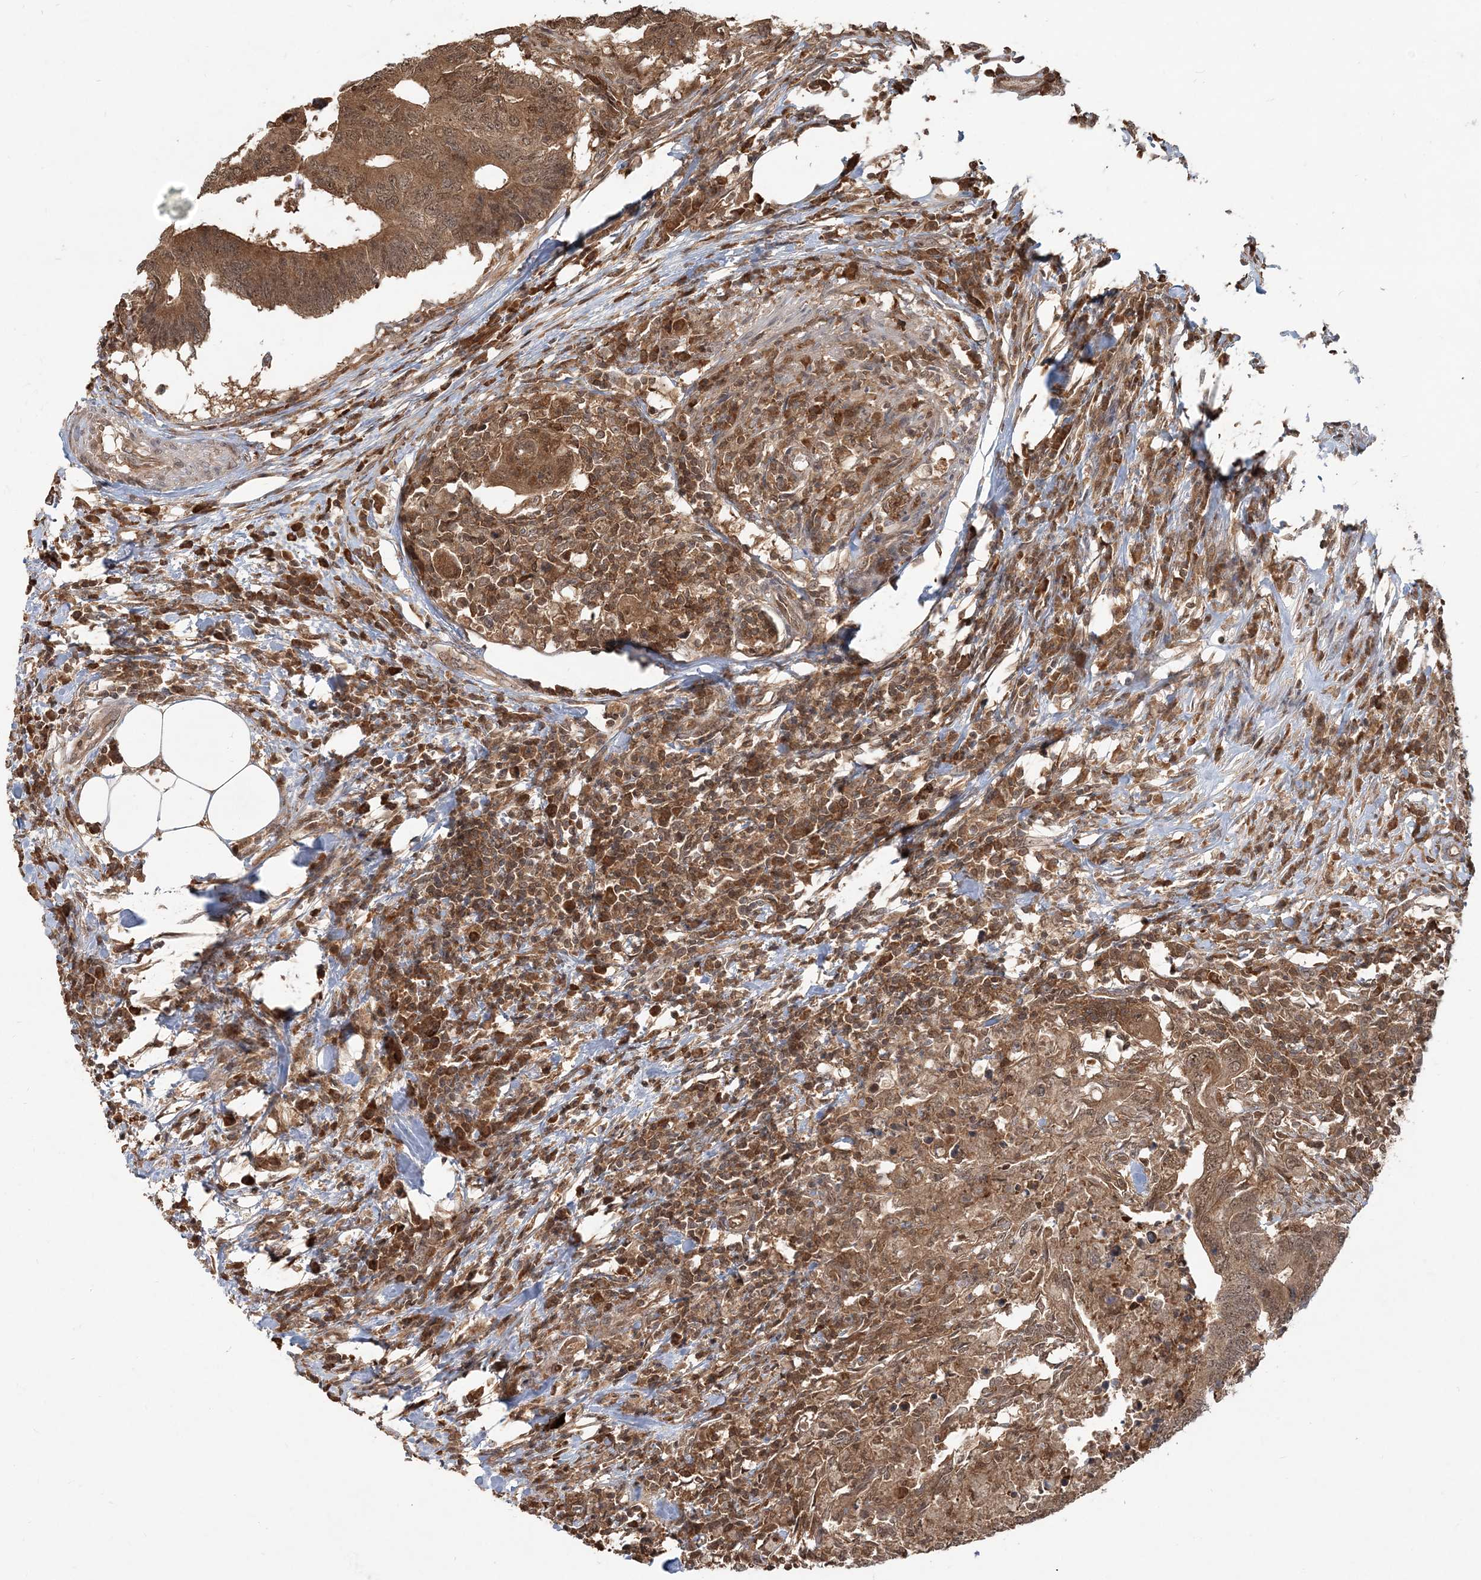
{"staining": {"intensity": "moderate", "quantity": ">75%", "location": "cytoplasmic/membranous,nuclear"}, "tissue": "colorectal cancer", "cell_type": "Tumor cells", "image_type": "cancer", "snomed": [{"axis": "morphology", "description": "Adenocarcinoma, NOS"}, {"axis": "topography", "description": "Colon"}], "caption": "DAB (3,3'-diaminobenzidine) immunohistochemical staining of colorectal cancer (adenocarcinoma) demonstrates moderate cytoplasmic/membranous and nuclear protein expression in approximately >75% of tumor cells.", "gene": "CAB39", "patient": {"sex": "male", "age": 71}}